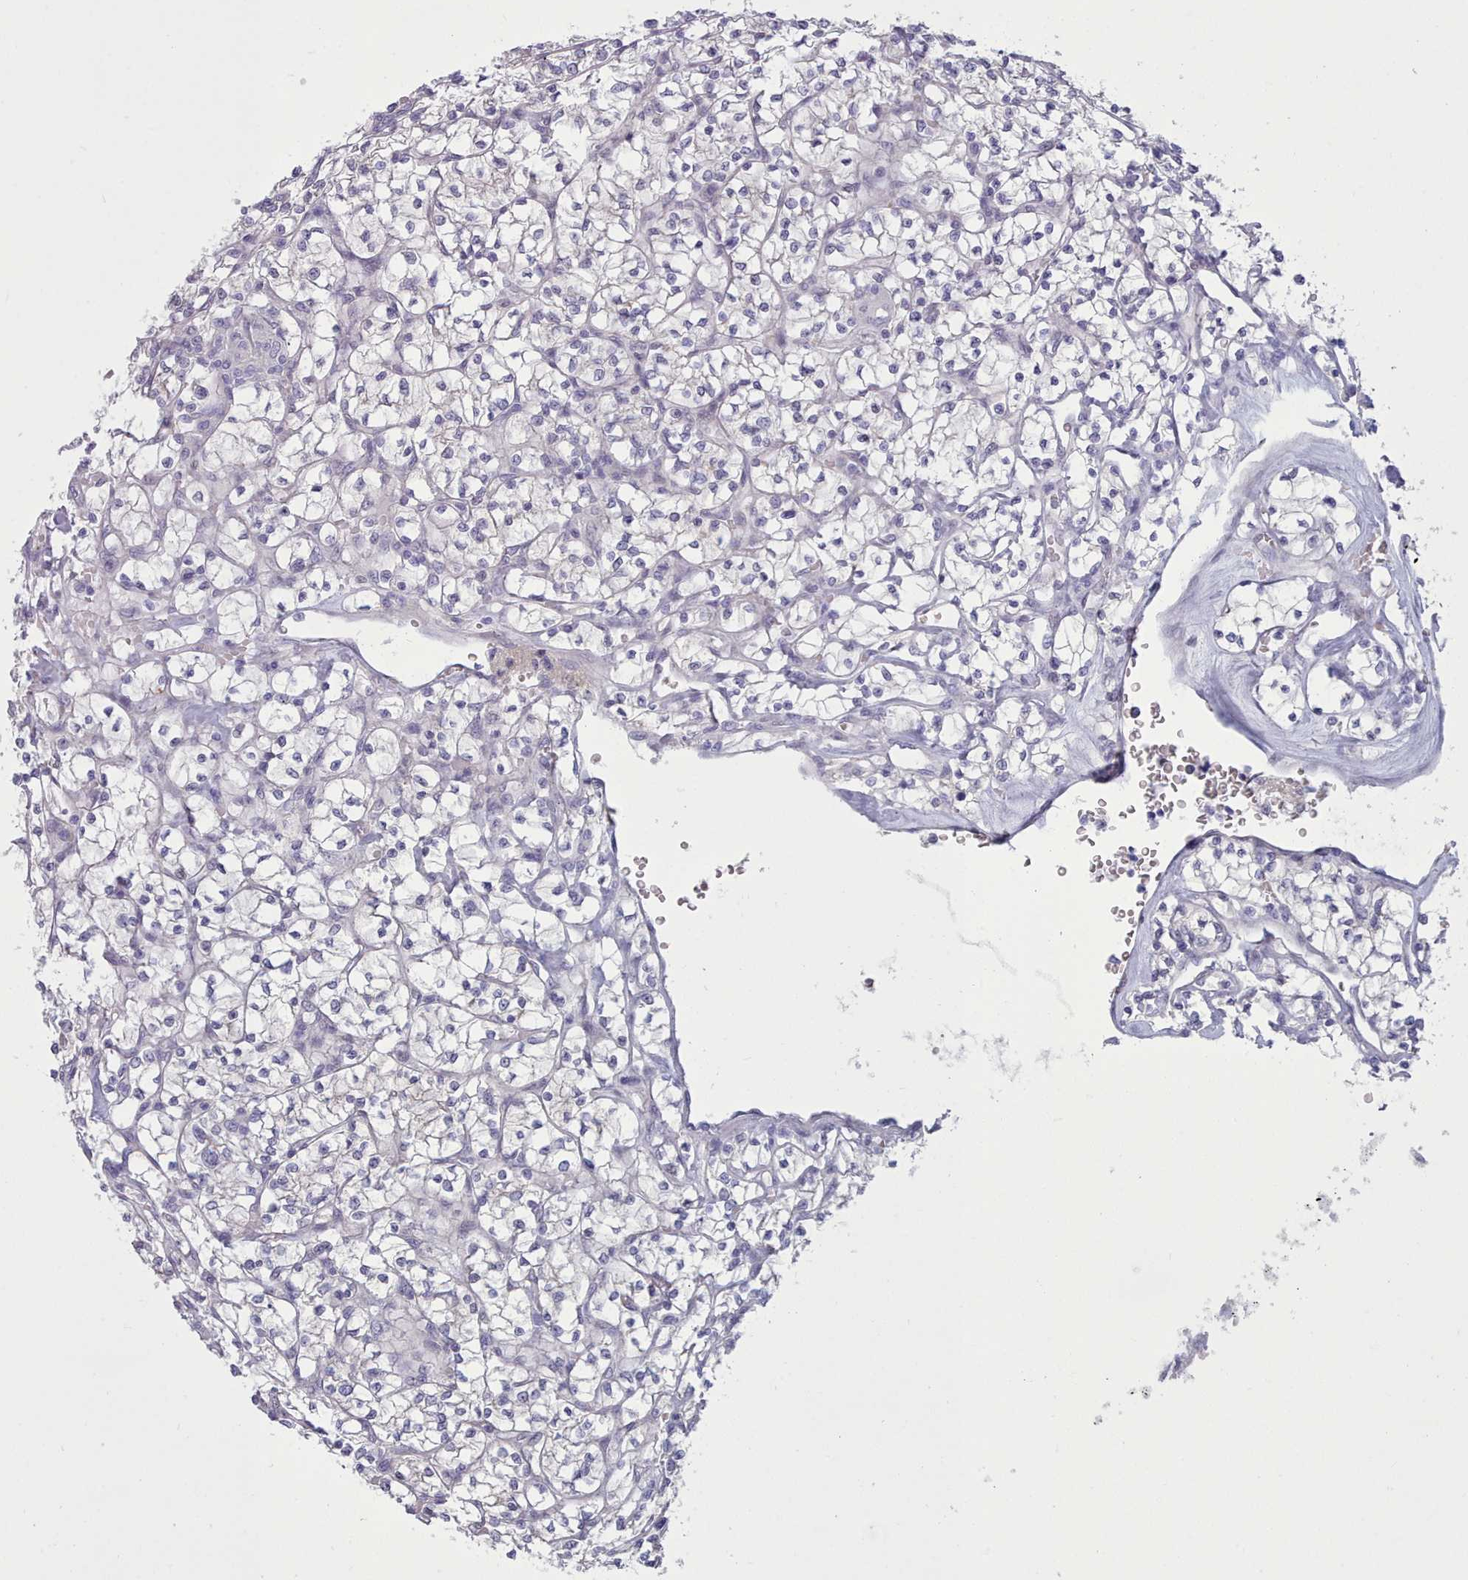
{"staining": {"intensity": "negative", "quantity": "none", "location": "none"}, "tissue": "renal cancer", "cell_type": "Tumor cells", "image_type": "cancer", "snomed": [{"axis": "morphology", "description": "Adenocarcinoma, NOS"}, {"axis": "topography", "description": "Kidney"}], "caption": "There is no significant staining in tumor cells of renal cancer.", "gene": "TMEM253", "patient": {"sex": "female", "age": 64}}